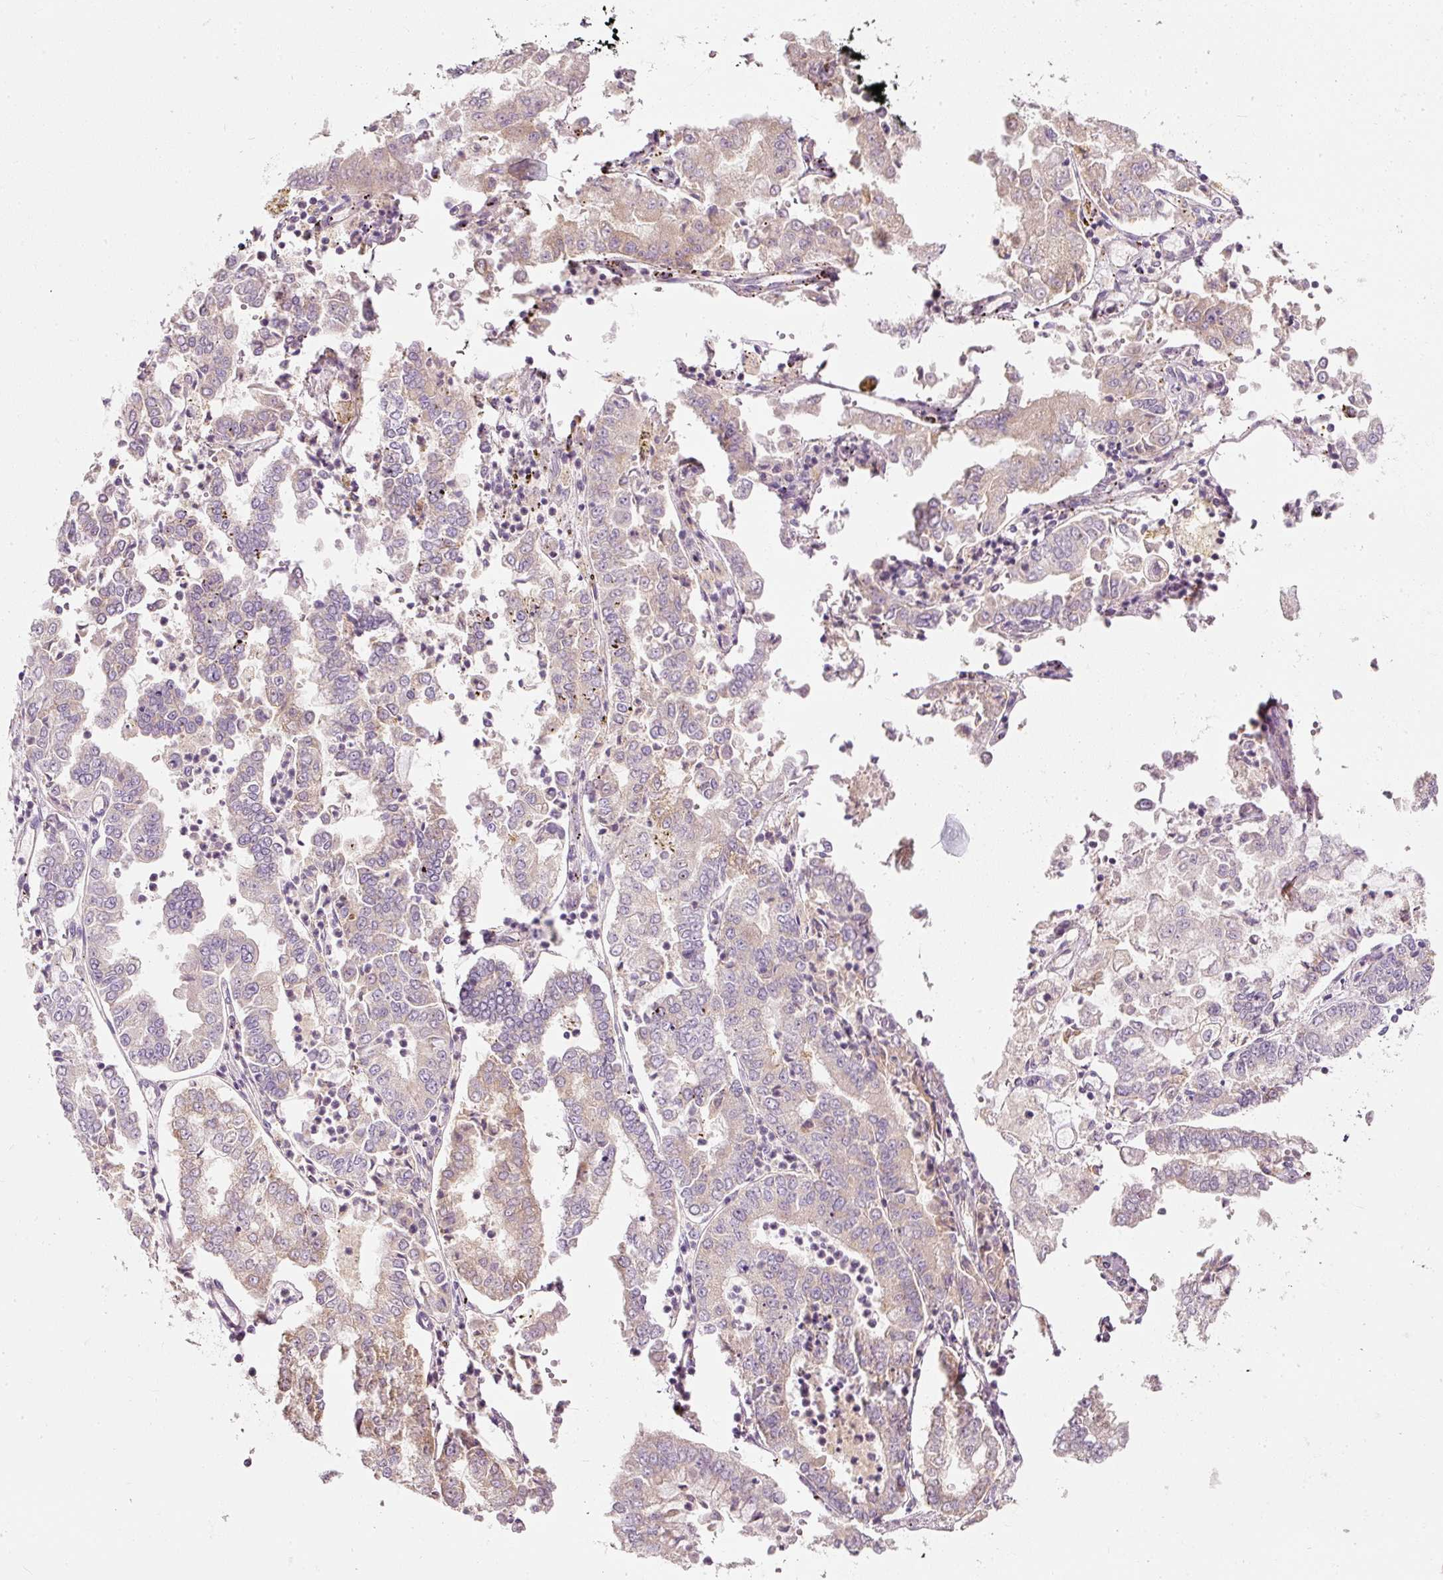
{"staining": {"intensity": "weak", "quantity": "<25%", "location": "cytoplasmic/membranous"}, "tissue": "stomach cancer", "cell_type": "Tumor cells", "image_type": "cancer", "snomed": [{"axis": "morphology", "description": "Adenocarcinoma, NOS"}, {"axis": "topography", "description": "Stomach"}], "caption": "Histopathology image shows no significant protein expression in tumor cells of stomach adenocarcinoma.", "gene": "RNF167", "patient": {"sex": "male", "age": 76}}